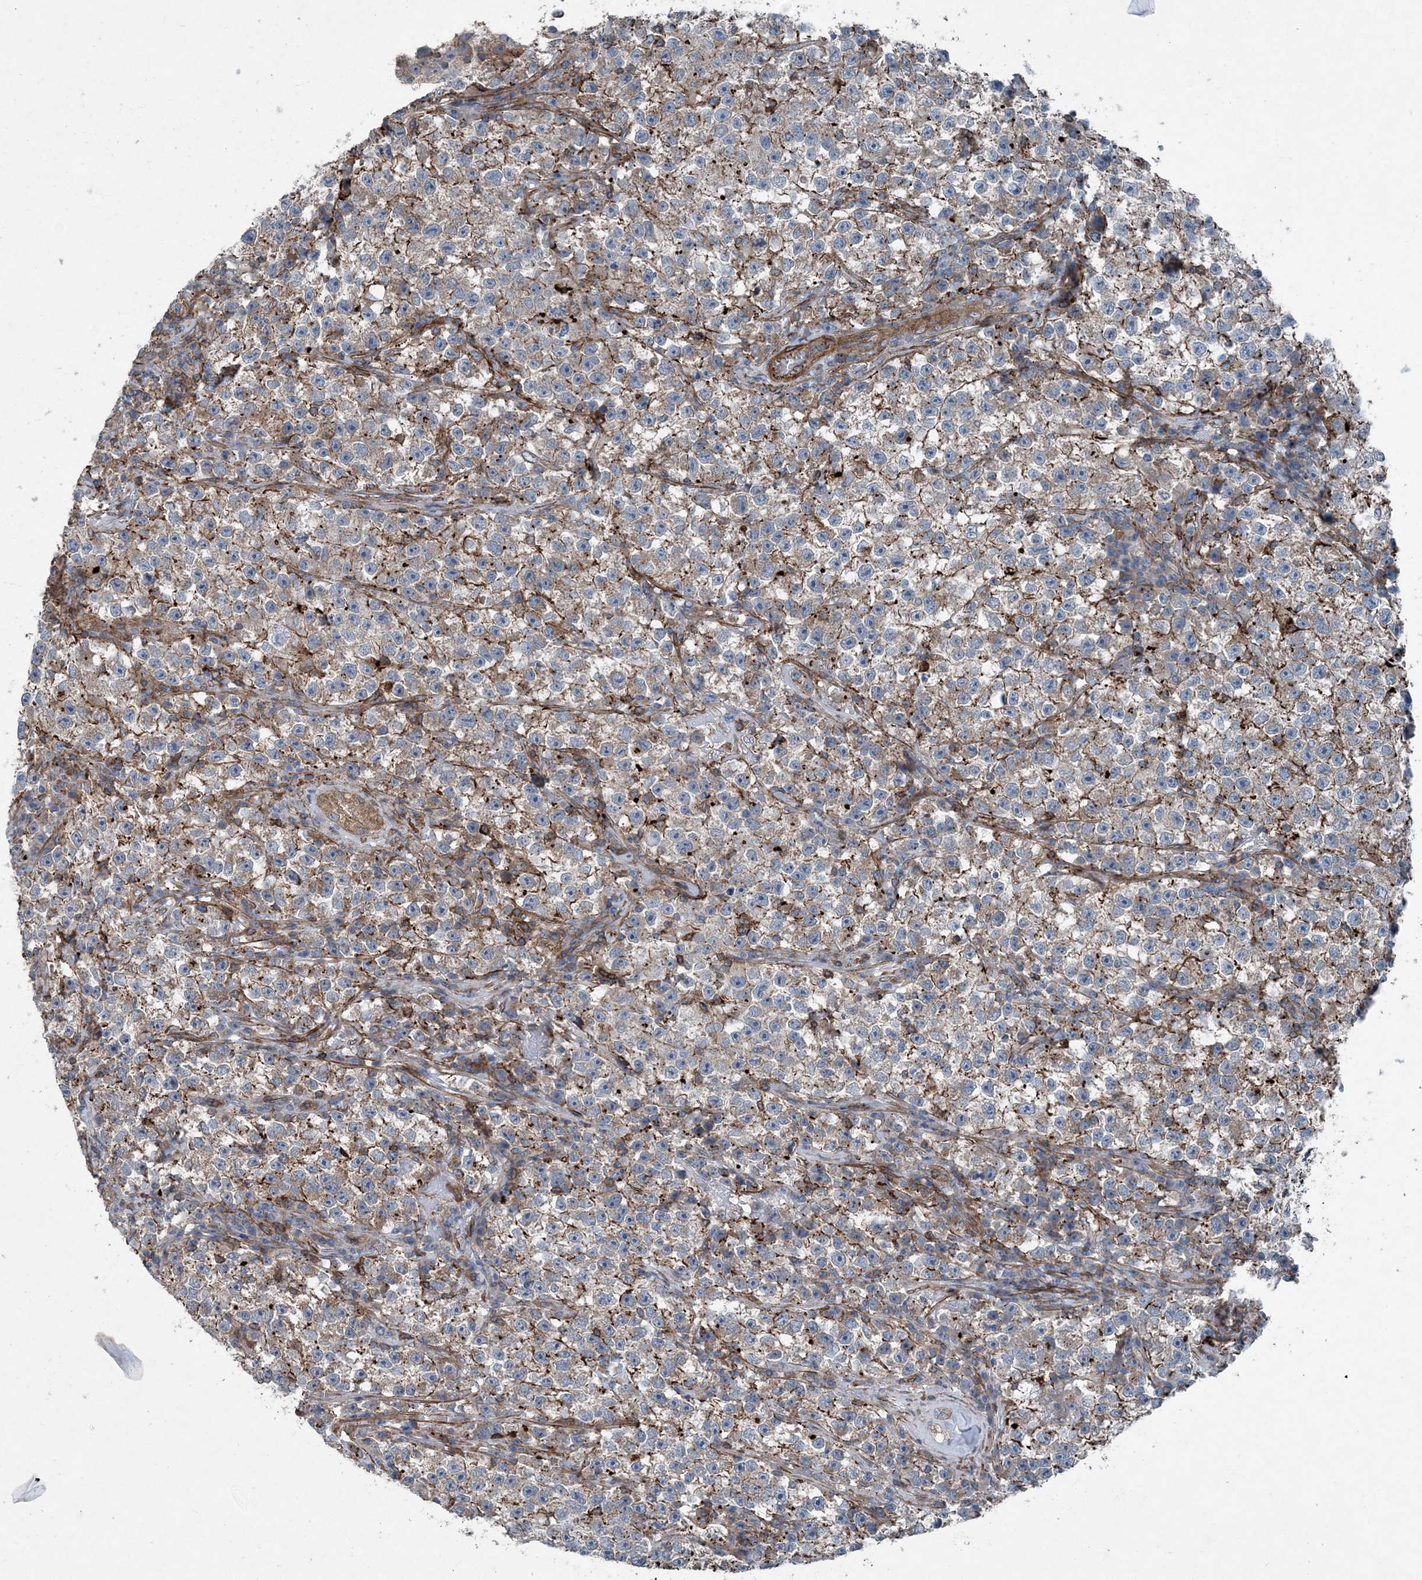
{"staining": {"intensity": "moderate", "quantity": "<25%", "location": "cytoplasmic/membranous"}, "tissue": "testis cancer", "cell_type": "Tumor cells", "image_type": "cancer", "snomed": [{"axis": "morphology", "description": "Seminoma, NOS"}, {"axis": "topography", "description": "Testis"}], "caption": "Tumor cells display moderate cytoplasmic/membranous positivity in approximately <25% of cells in seminoma (testis).", "gene": "DGUOK", "patient": {"sex": "male", "age": 22}}